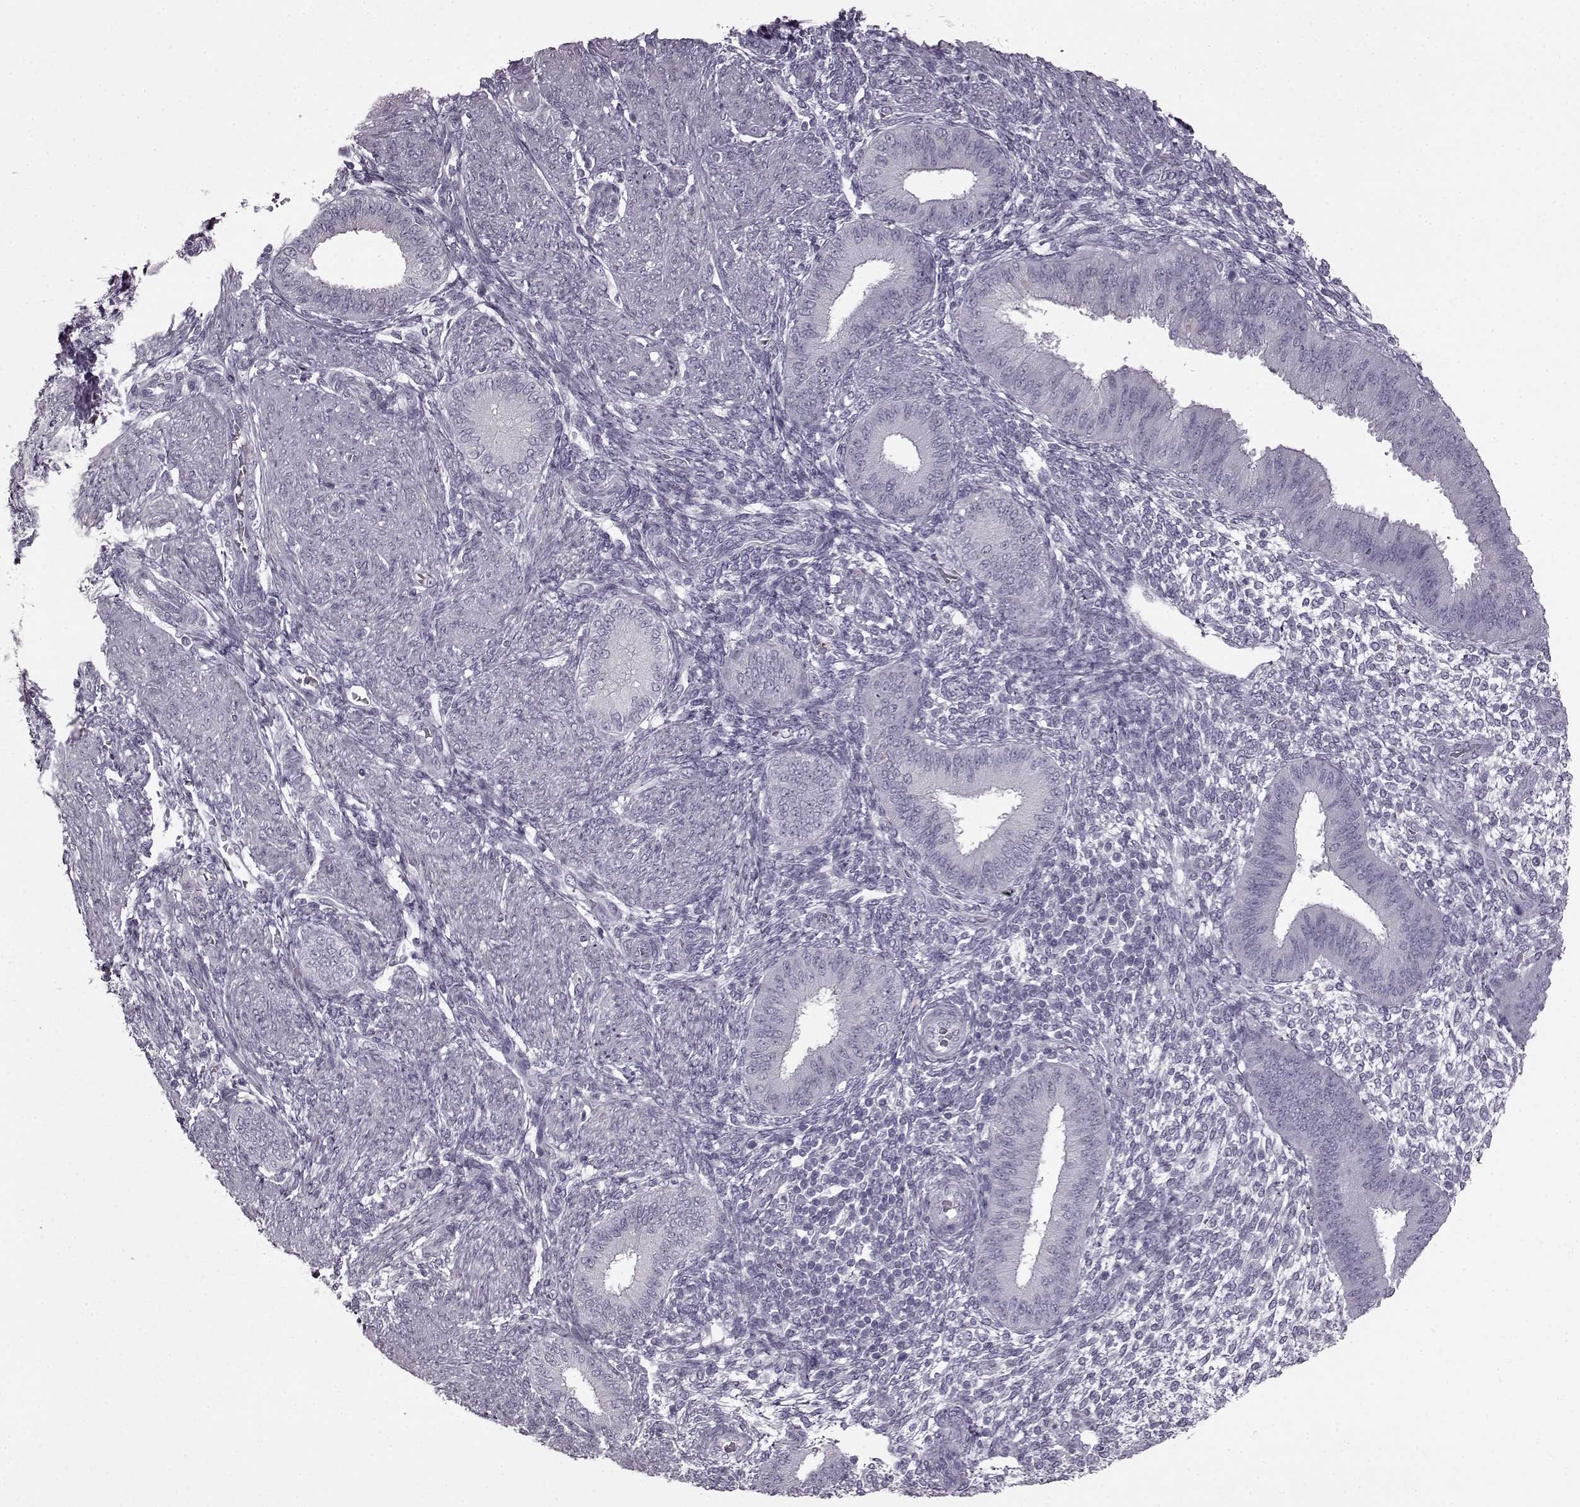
{"staining": {"intensity": "negative", "quantity": "none", "location": "none"}, "tissue": "endometrium", "cell_type": "Cells in endometrial stroma", "image_type": "normal", "snomed": [{"axis": "morphology", "description": "Normal tissue, NOS"}, {"axis": "topography", "description": "Endometrium"}], "caption": "Human endometrium stained for a protein using immunohistochemistry (IHC) demonstrates no staining in cells in endometrial stroma.", "gene": "SLC28A2", "patient": {"sex": "female", "age": 39}}